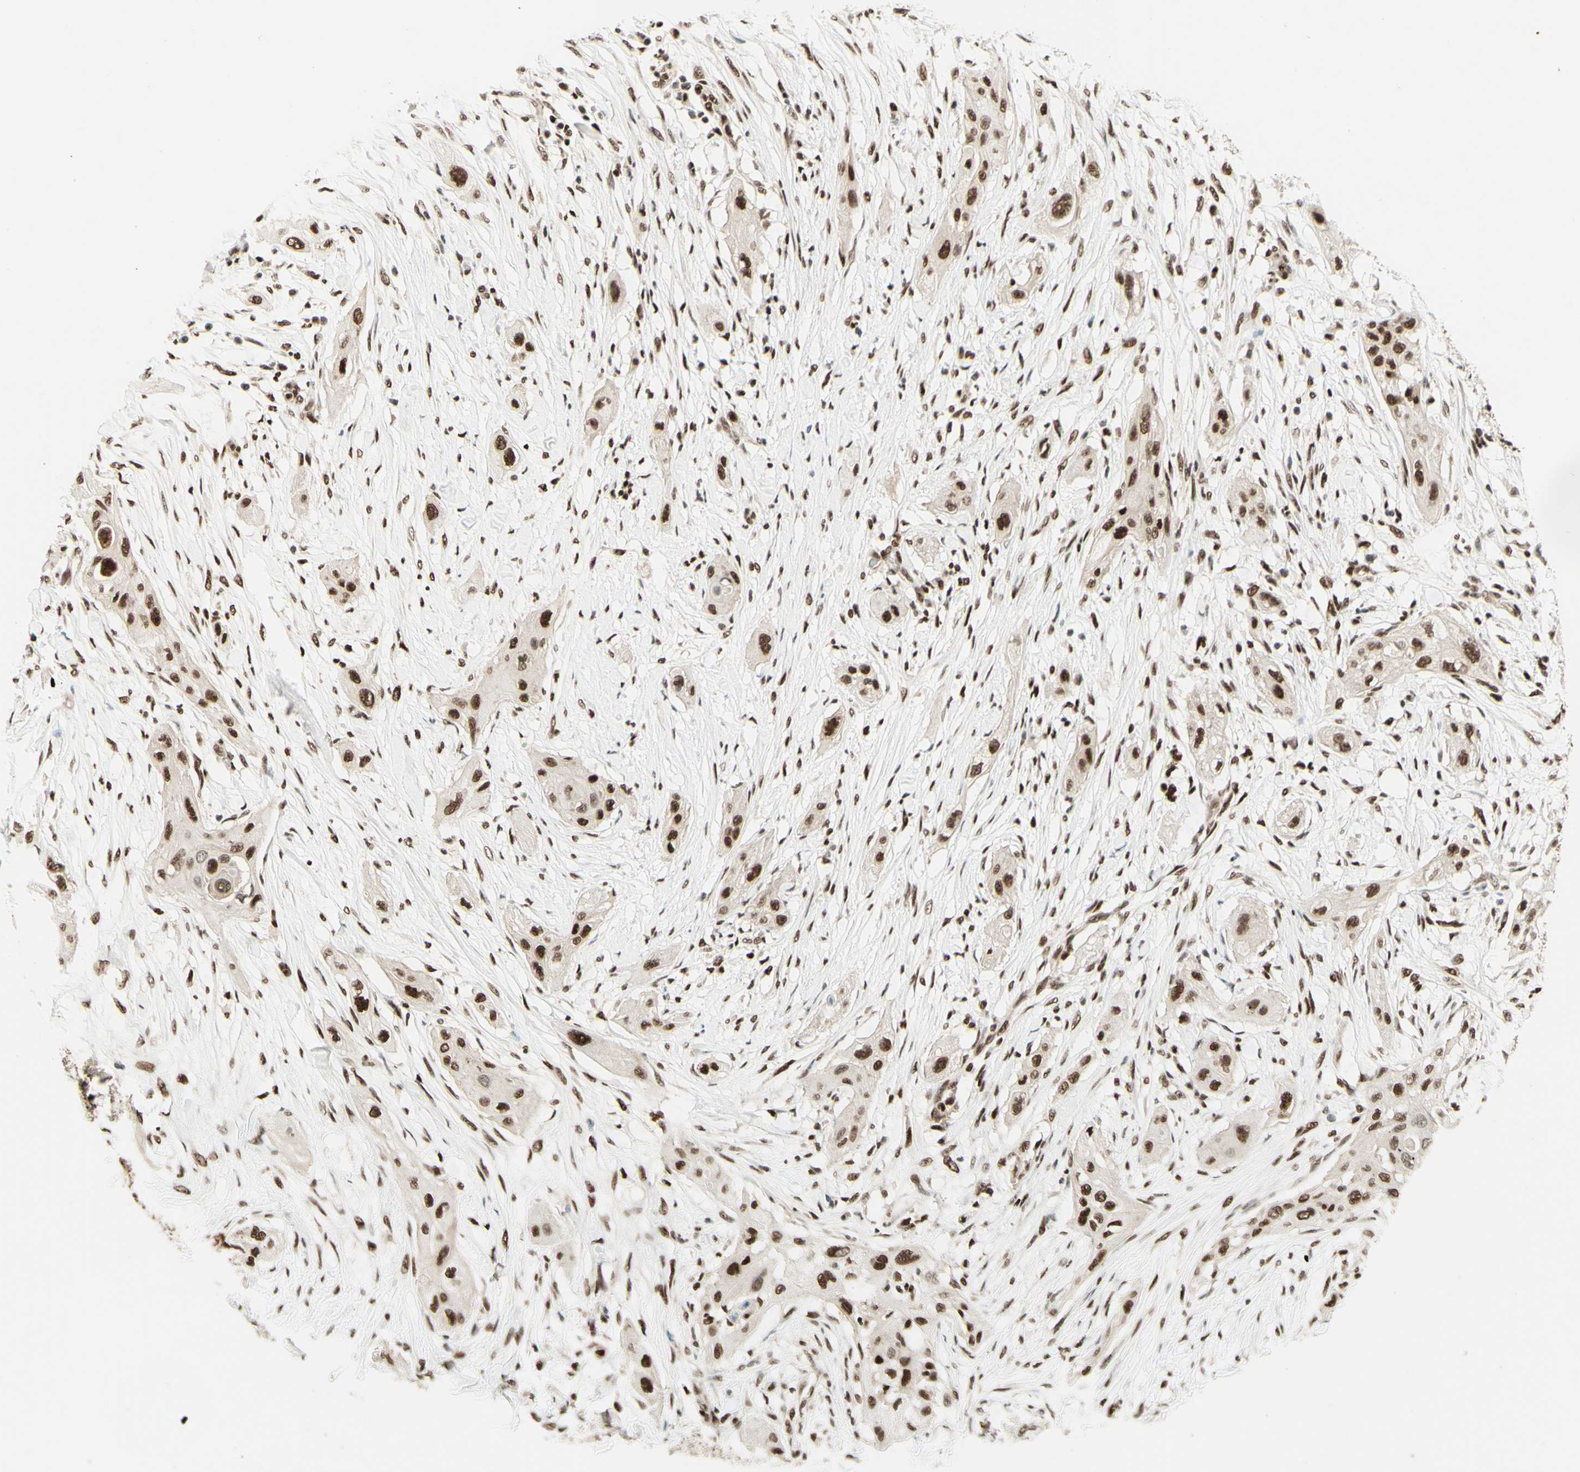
{"staining": {"intensity": "moderate", "quantity": ">75%", "location": "nuclear"}, "tissue": "lung cancer", "cell_type": "Tumor cells", "image_type": "cancer", "snomed": [{"axis": "morphology", "description": "Squamous cell carcinoma, NOS"}, {"axis": "topography", "description": "Lung"}], "caption": "Squamous cell carcinoma (lung) was stained to show a protein in brown. There is medium levels of moderate nuclear staining in about >75% of tumor cells. The protein of interest is shown in brown color, while the nuclei are stained blue.", "gene": "NR3C1", "patient": {"sex": "female", "age": 47}}